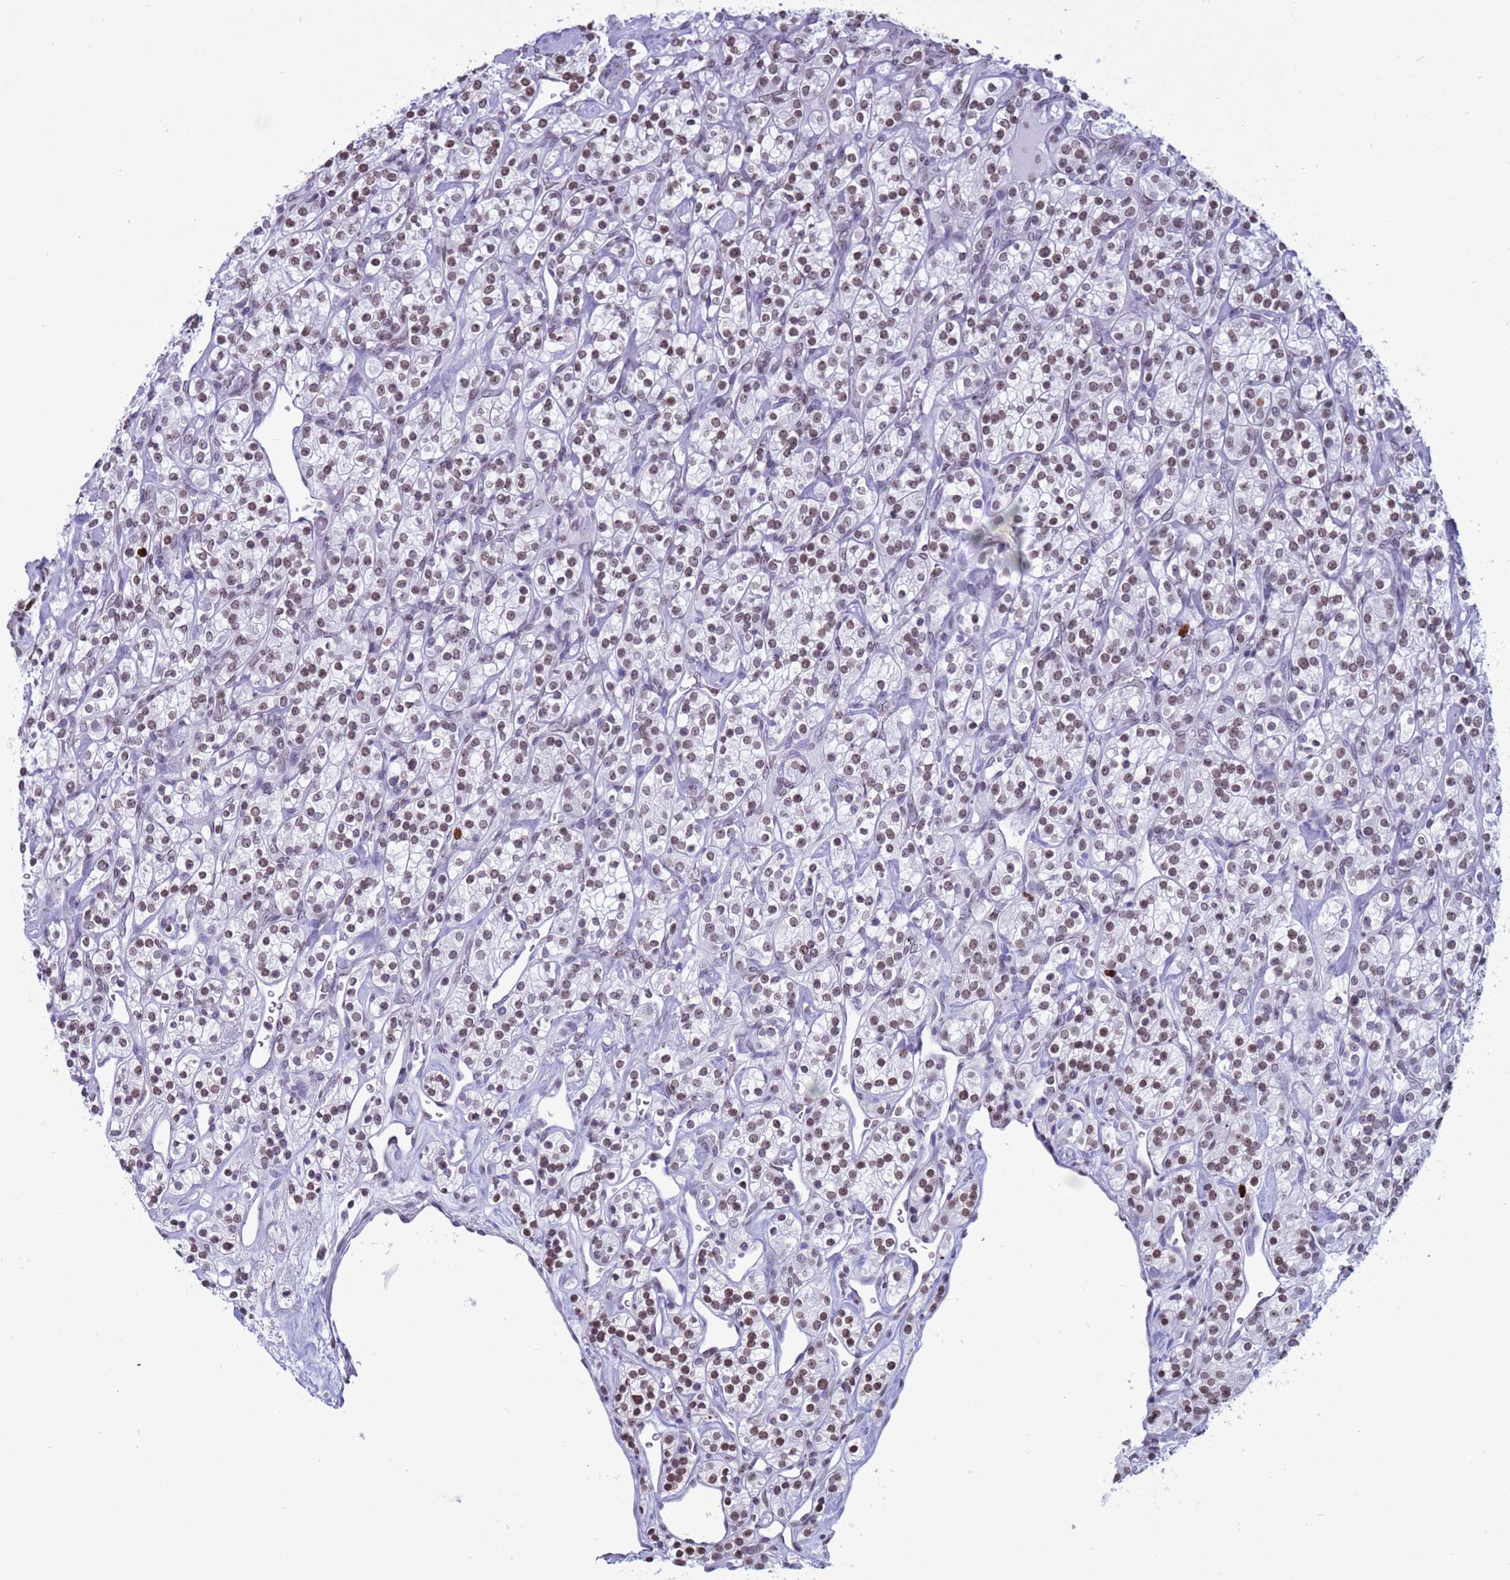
{"staining": {"intensity": "moderate", "quantity": ">75%", "location": "nuclear"}, "tissue": "renal cancer", "cell_type": "Tumor cells", "image_type": "cancer", "snomed": [{"axis": "morphology", "description": "Adenocarcinoma, NOS"}, {"axis": "topography", "description": "Kidney"}], "caption": "Renal cancer tissue exhibits moderate nuclear staining in approximately >75% of tumor cells, visualized by immunohistochemistry. Immunohistochemistry stains the protein of interest in brown and the nuclei are stained blue.", "gene": "H4C8", "patient": {"sex": "male", "age": 77}}